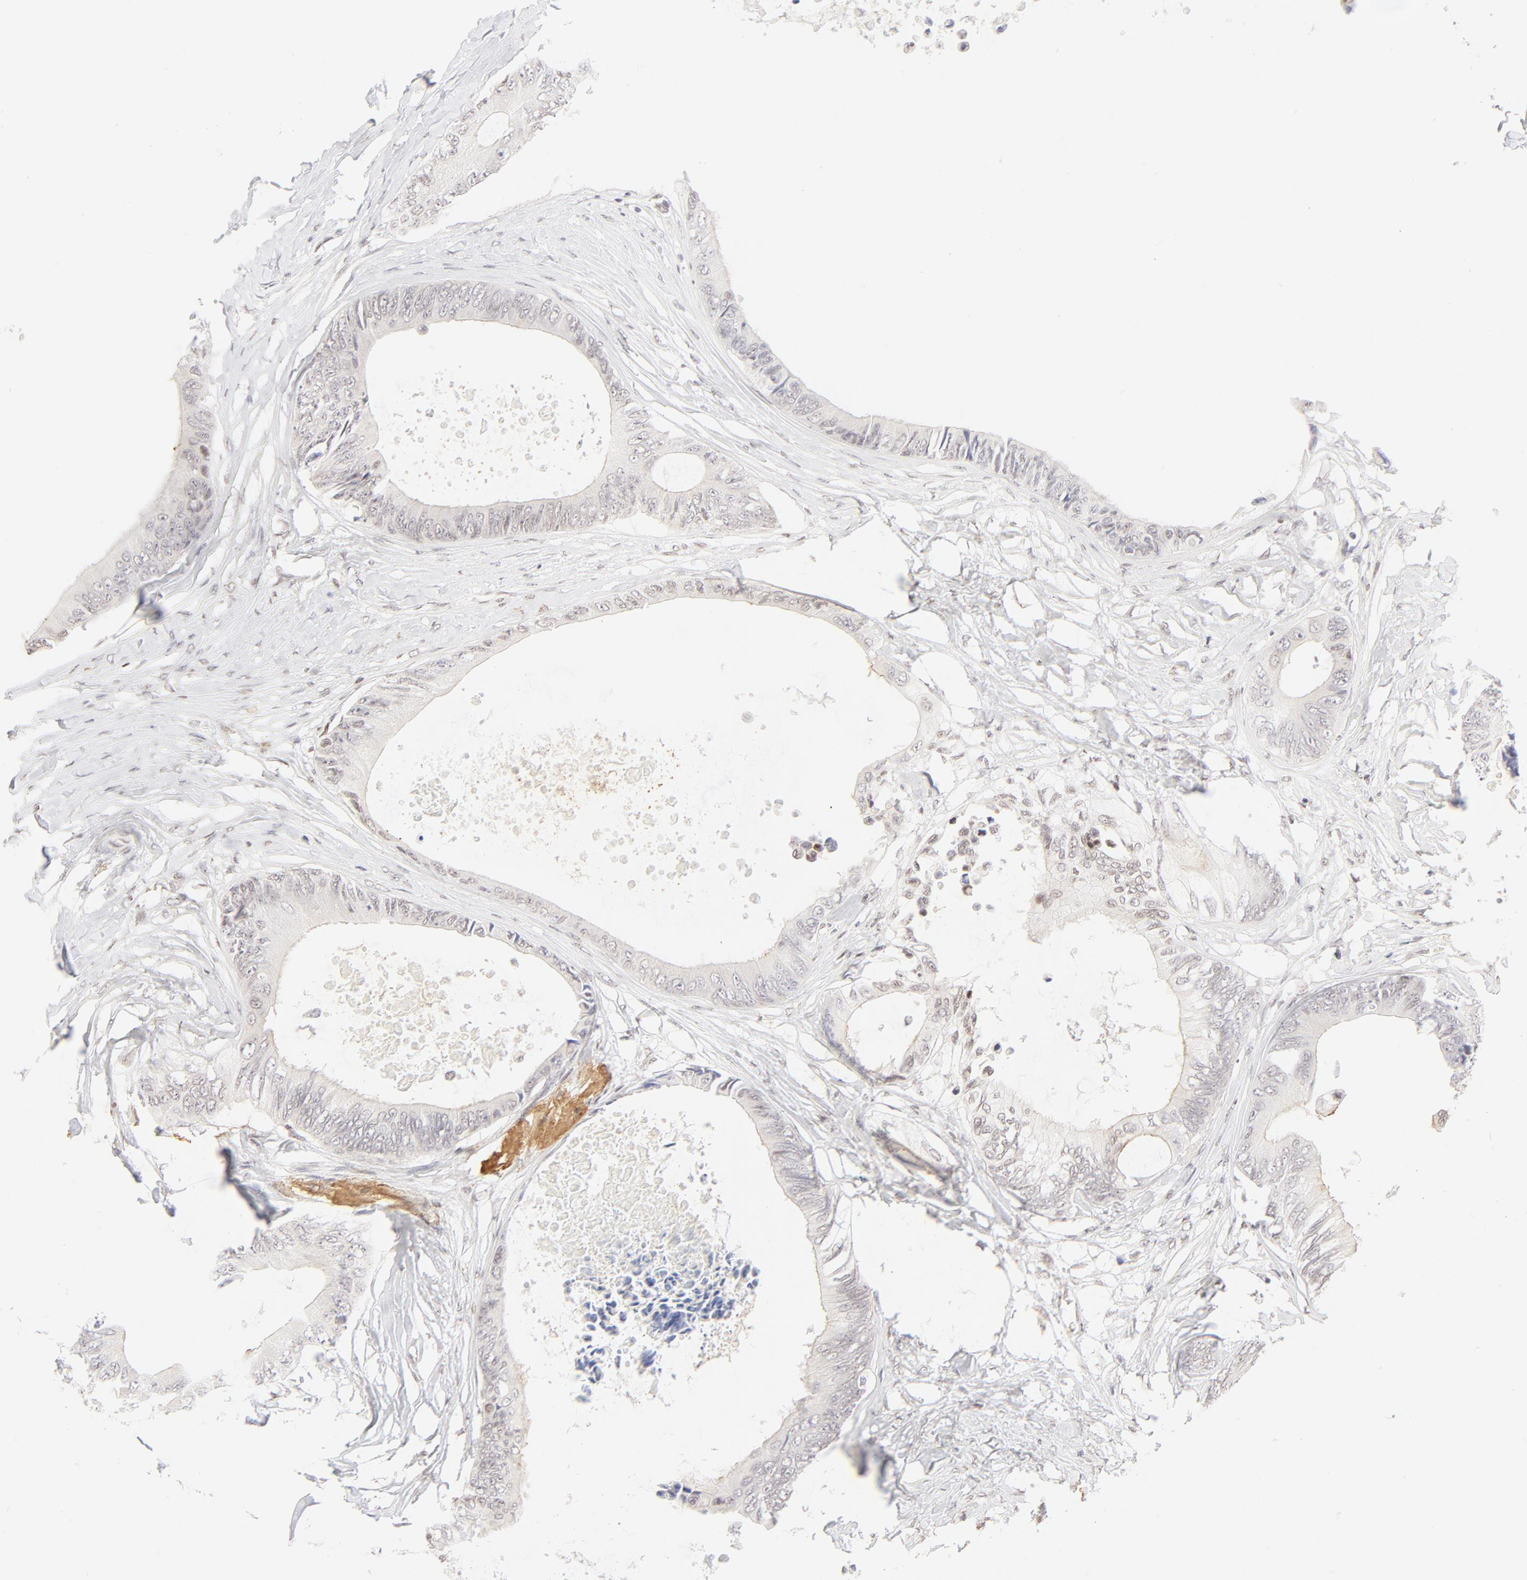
{"staining": {"intensity": "negative", "quantity": "none", "location": "none"}, "tissue": "colorectal cancer", "cell_type": "Tumor cells", "image_type": "cancer", "snomed": [{"axis": "morphology", "description": "Normal tissue, NOS"}, {"axis": "morphology", "description": "Adenocarcinoma, NOS"}, {"axis": "topography", "description": "Rectum"}, {"axis": "topography", "description": "Peripheral nerve tissue"}], "caption": "High power microscopy micrograph of an immunohistochemistry (IHC) photomicrograph of colorectal cancer (adenocarcinoma), revealing no significant staining in tumor cells.", "gene": "PBX1", "patient": {"sex": "female", "age": 77}}